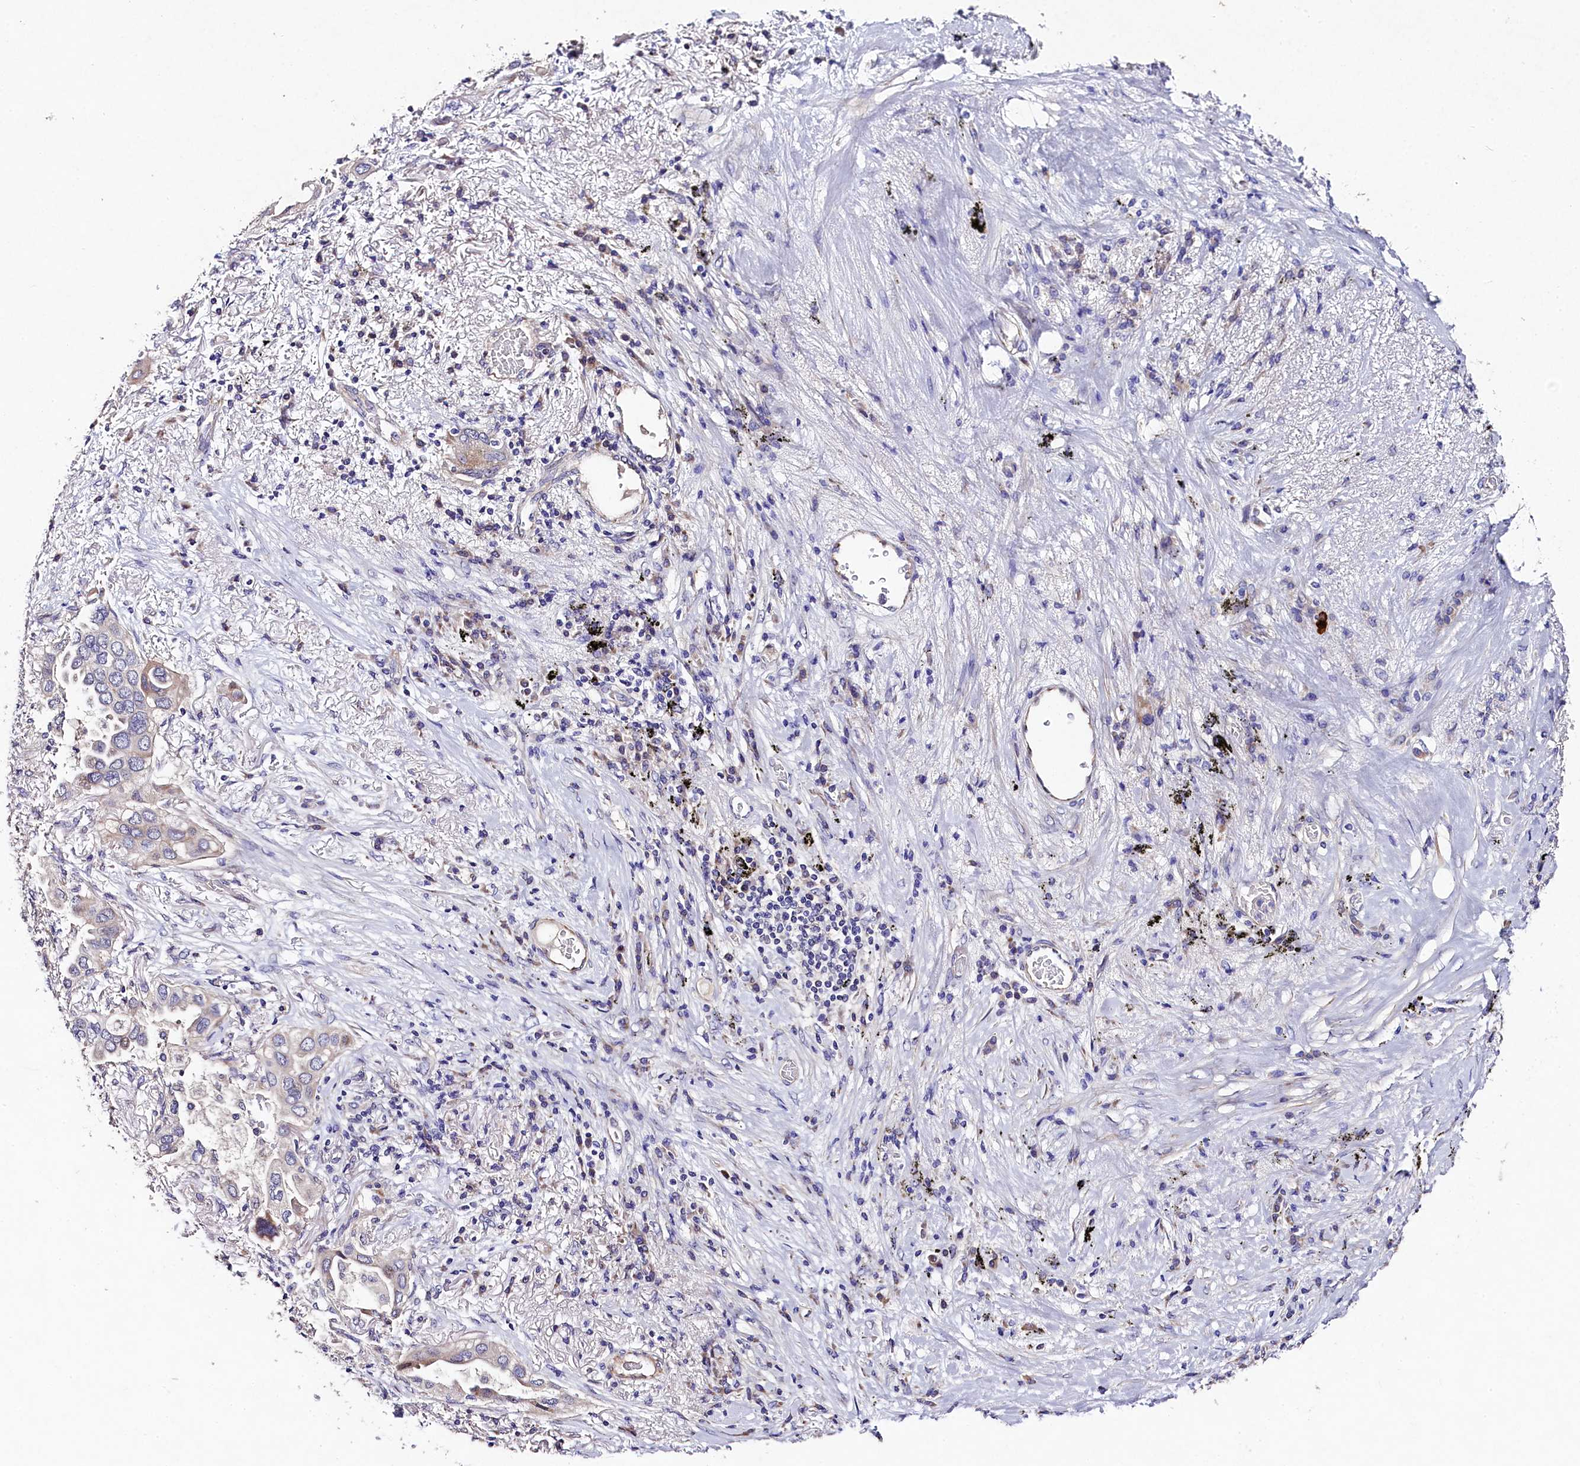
{"staining": {"intensity": "moderate", "quantity": "<25%", "location": "cytoplasmic/membranous"}, "tissue": "lung cancer", "cell_type": "Tumor cells", "image_type": "cancer", "snomed": [{"axis": "morphology", "description": "Adenocarcinoma, NOS"}, {"axis": "topography", "description": "Lung"}], "caption": "This micrograph reveals lung adenocarcinoma stained with immunohistochemistry (IHC) to label a protein in brown. The cytoplasmic/membranous of tumor cells show moderate positivity for the protein. Nuclei are counter-stained blue.", "gene": "FXYD6", "patient": {"sex": "female", "age": 76}}